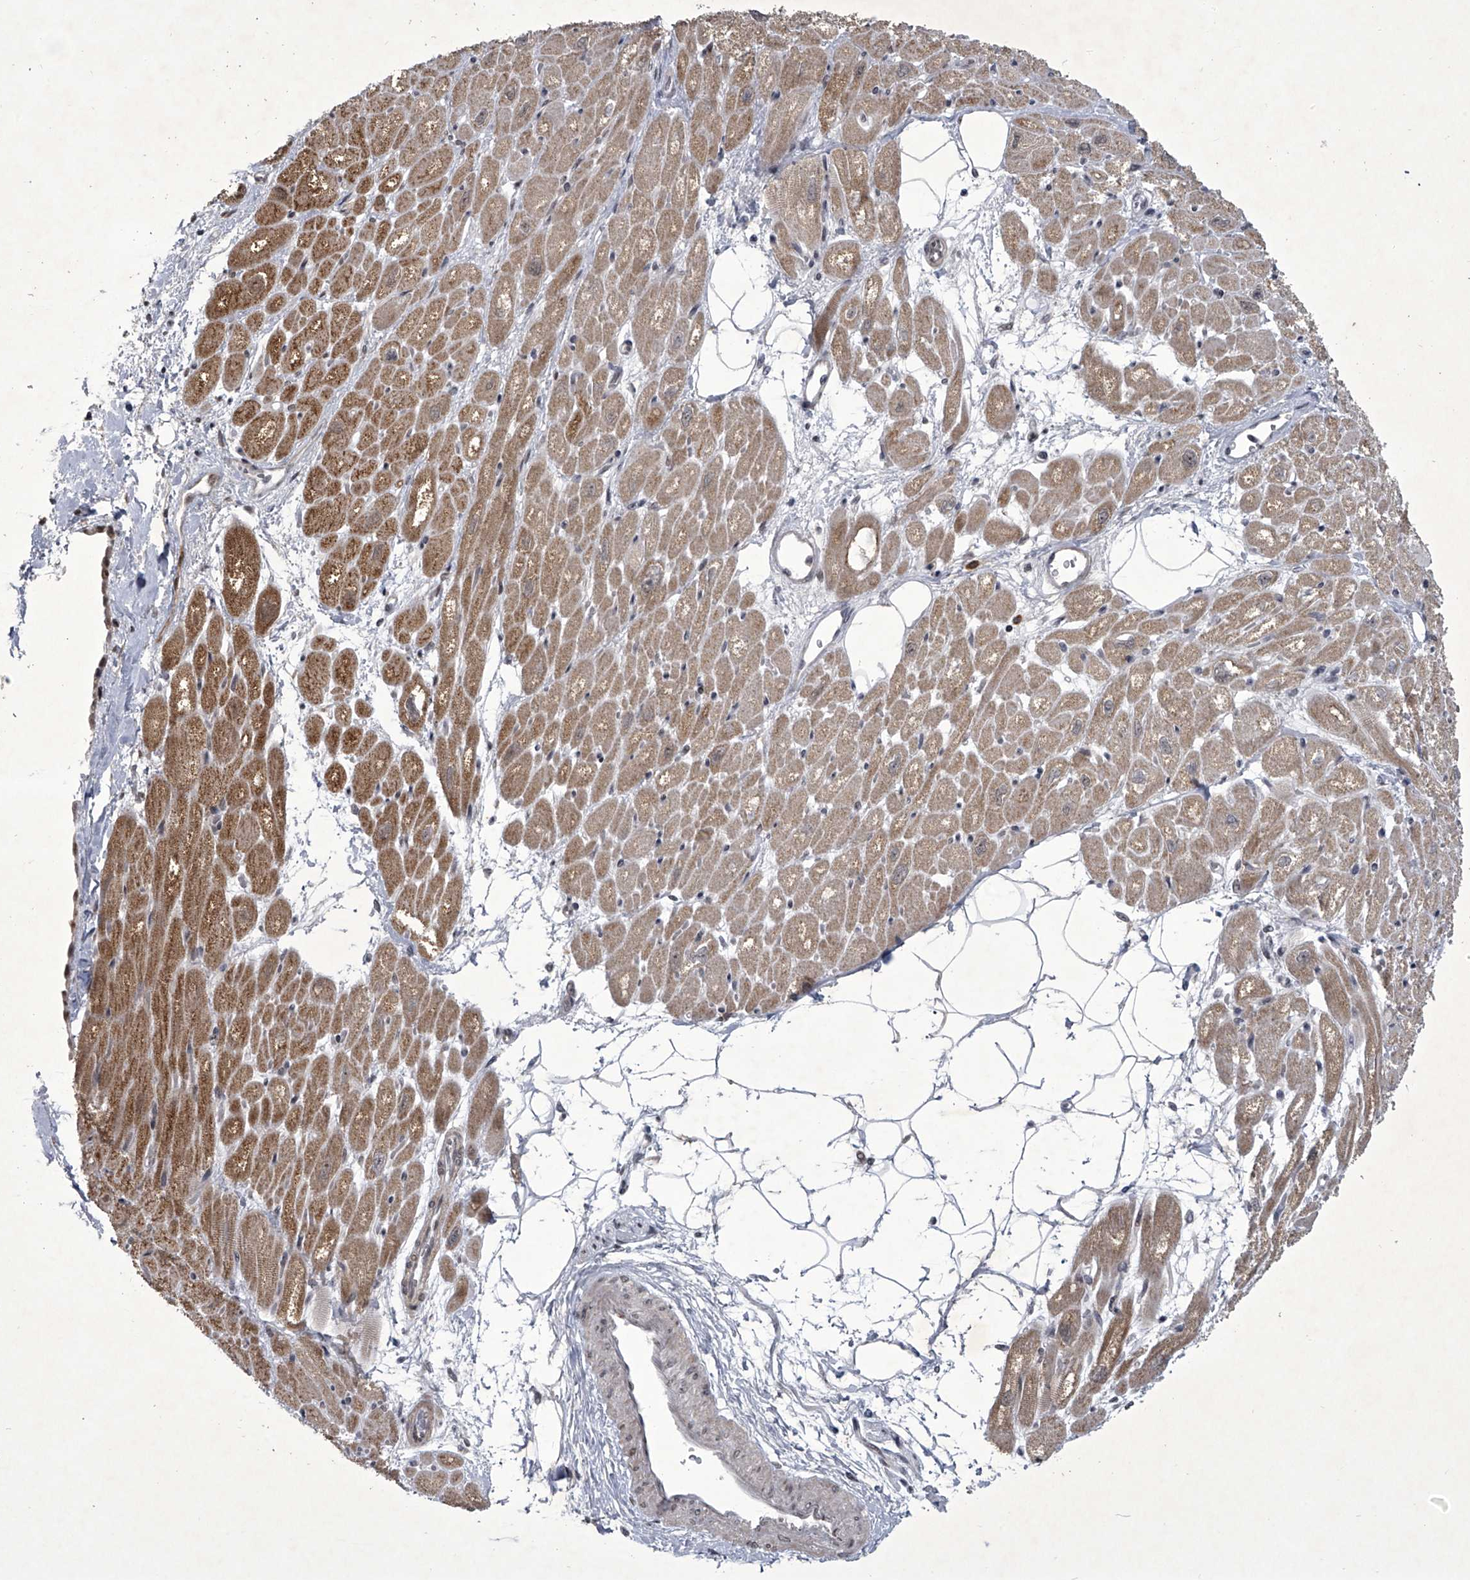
{"staining": {"intensity": "moderate", "quantity": "25%-75%", "location": "cytoplasmic/membranous"}, "tissue": "heart muscle", "cell_type": "Cardiomyocytes", "image_type": "normal", "snomed": [{"axis": "morphology", "description": "Normal tissue, NOS"}, {"axis": "topography", "description": "Heart"}], "caption": "High-magnification brightfield microscopy of unremarkable heart muscle stained with DAB (3,3'-diaminobenzidine) (brown) and counterstained with hematoxylin (blue). cardiomyocytes exhibit moderate cytoplasmic/membranous expression is identified in about25%-75% of cells.", "gene": "MLLT1", "patient": {"sex": "male", "age": 50}}